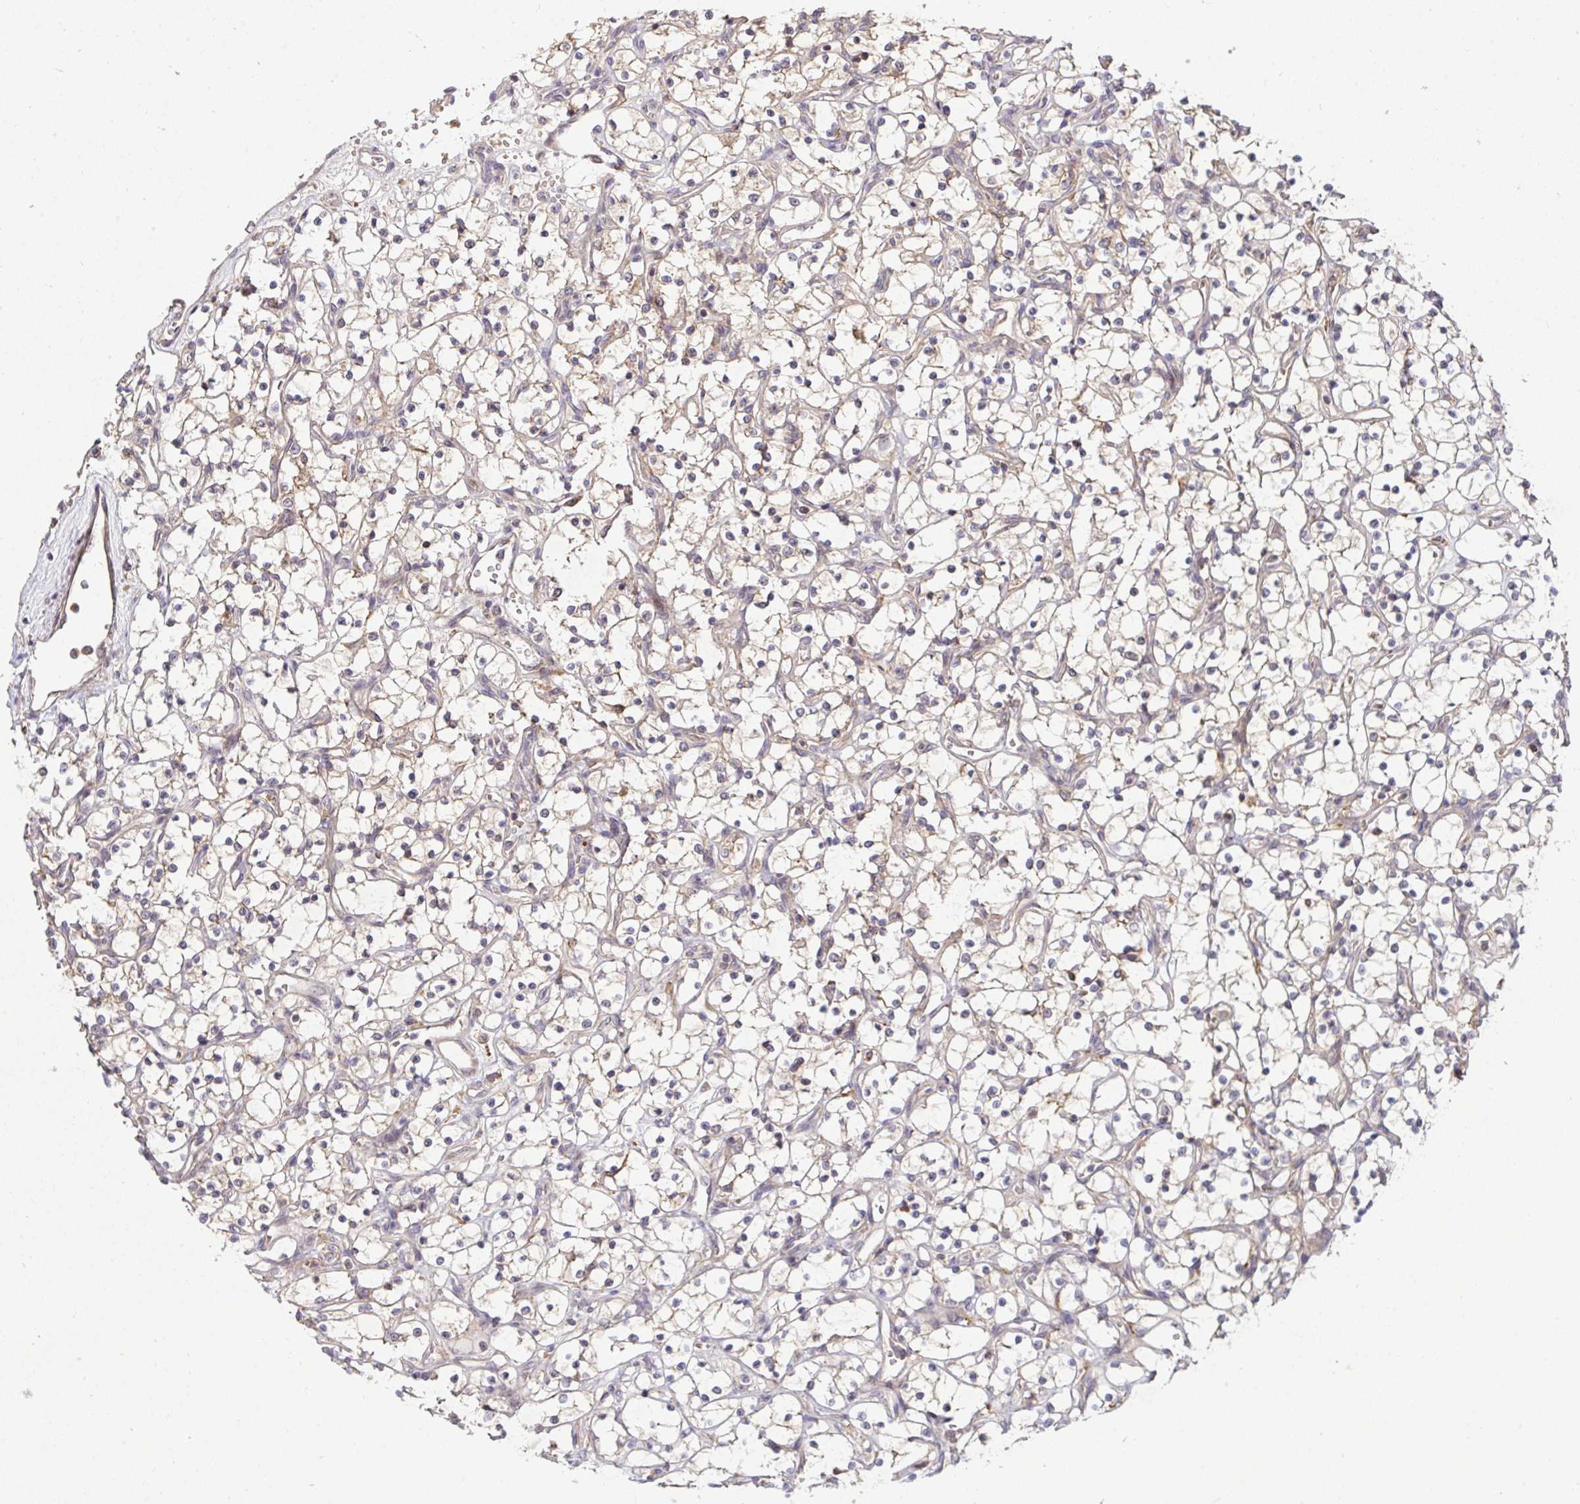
{"staining": {"intensity": "weak", "quantity": "<25%", "location": "cytoplasmic/membranous"}, "tissue": "renal cancer", "cell_type": "Tumor cells", "image_type": "cancer", "snomed": [{"axis": "morphology", "description": "Adenocarcinoma, NOS"}, {"axis": "topography", "description": "Kidney"}], "caption": "Renal cancer was stained to show a protein in brown. There is no significant staining in tumor cells.", "gene": "SLC9A6", "patient": {"sex": "female", "age": 69}}